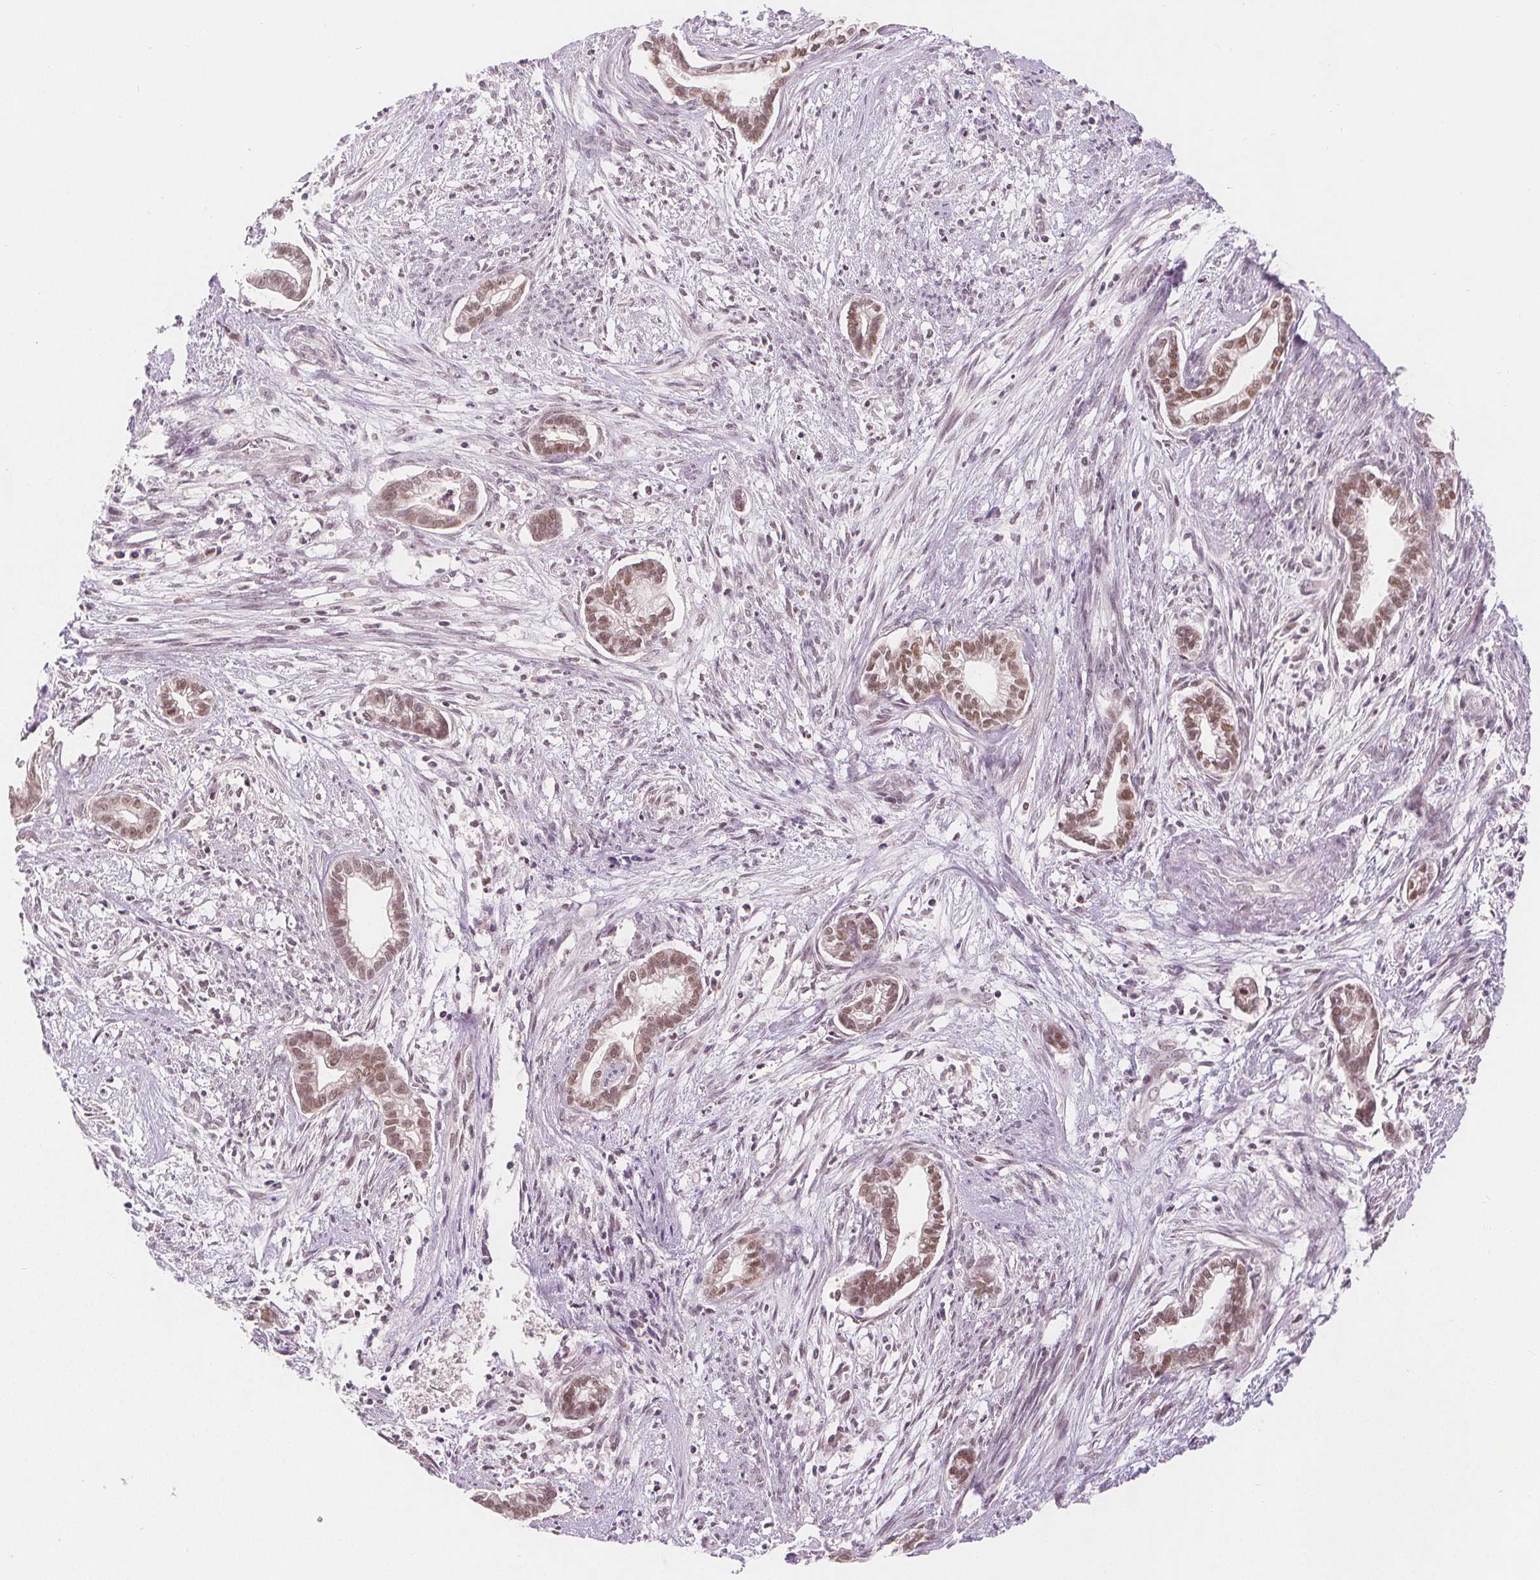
{"staining": {"intensity": "moderate", "quantity": ">75%", "location": "nuclear"}, "tissue": "cervical cancer", "cell_type": "Tumor cells", "image_type": "cancer", "snomed": [{"axis": "morphology", "description": "Adenocarcinoma, NOS"}, {"axis": "topography", "description": "Cervix"}], "caption": "The photomicrograph reveals immunohistochemical staining of adenocarcinoma (cervical). There is moderate nuclear expression is identified in approximately >75% of tumor cells.", "gene": "DEK", "patient": {"sex": "female", "age": 62}}